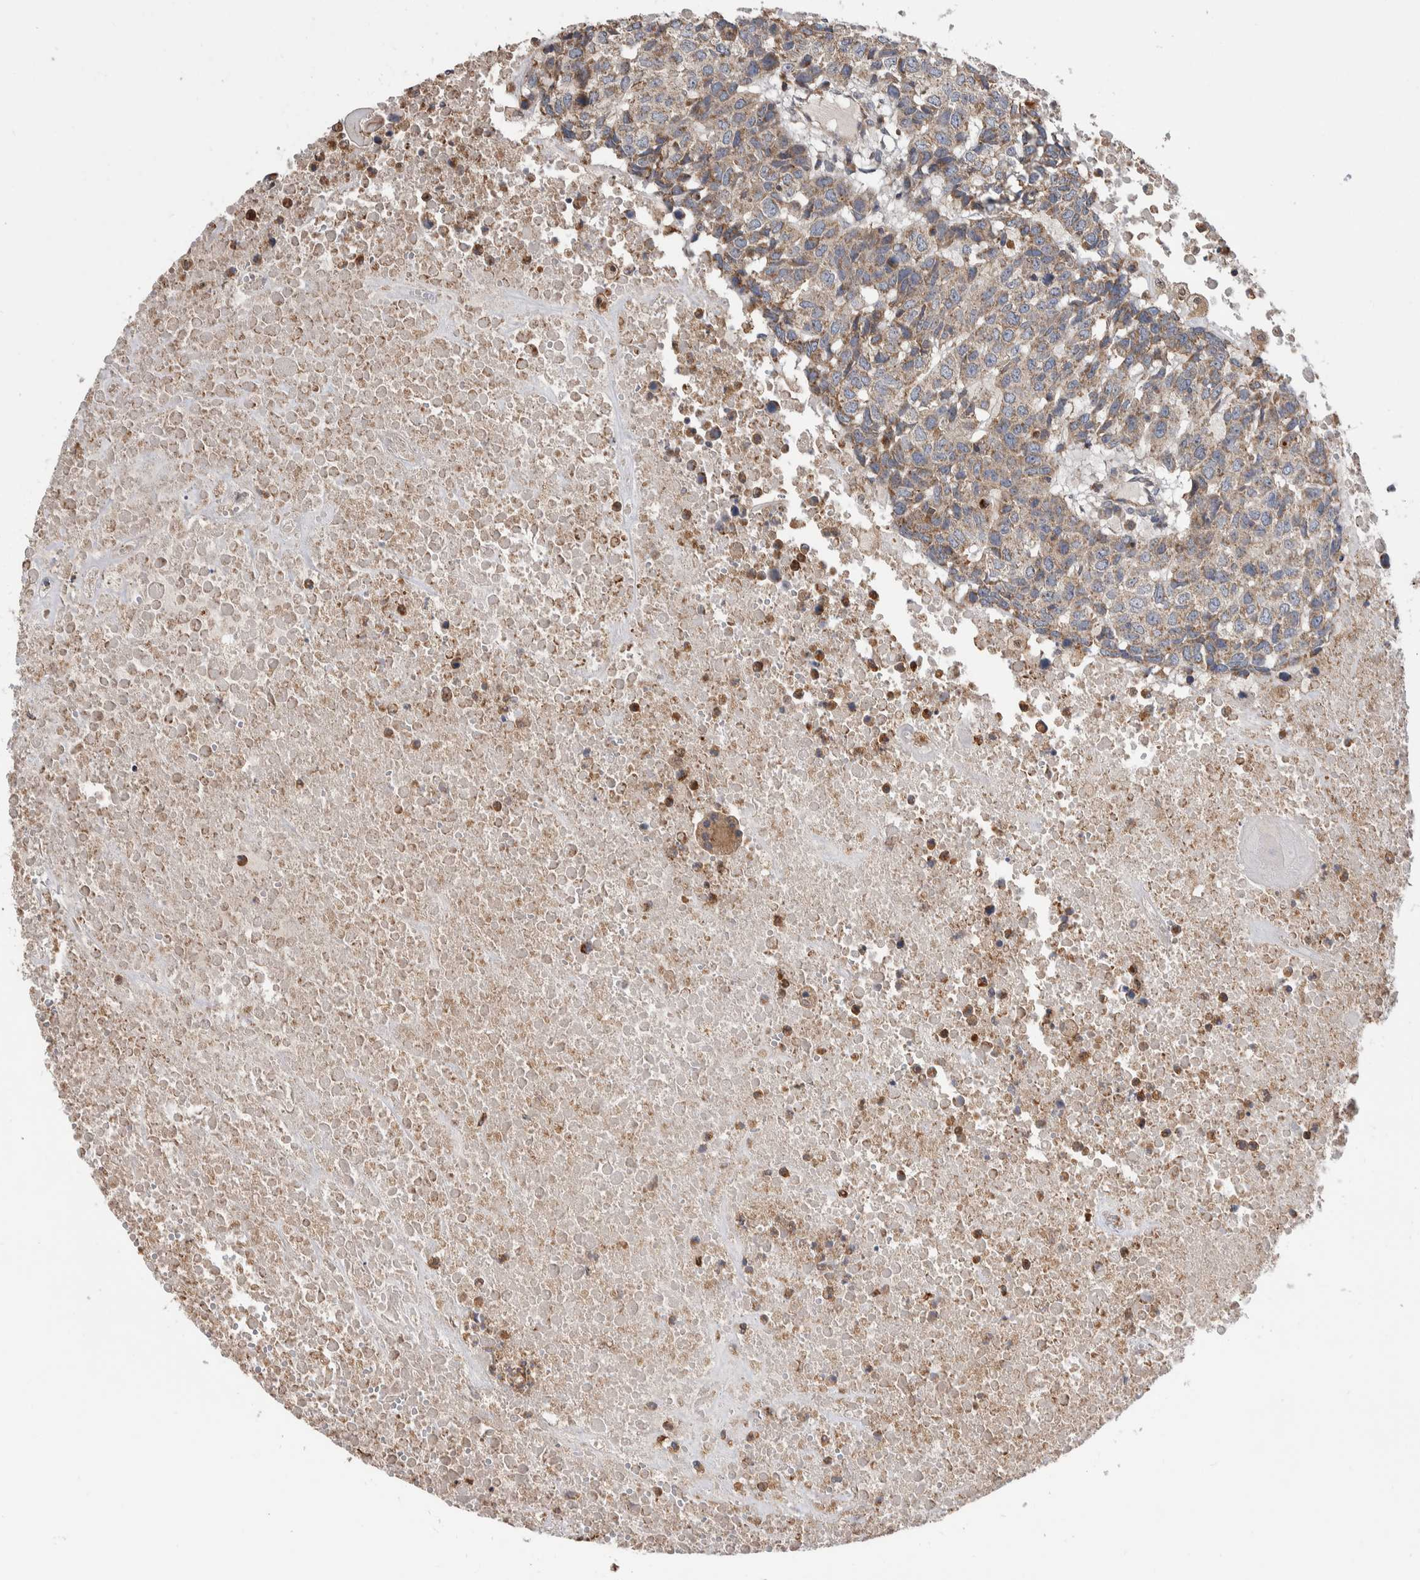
{"staining": {"intensity": "weak", "quantity": ">75%", "location": "cytoplasmic/membranous"}, "tissue": "head and neck cancer", "cell_type": "Tumor cells", "image_type": "cancer", "snomed": [{"axis": "morphology", "description": "Squamous cell carcinoma, NOS"}, {"axis": "topography", "description": "Head-Neck"}], "caption": "Human head and neck squamous cell carcinoma stained for a protein (brown) displays weak cytoplasmic/membranous positive expression in approximately >75% of tumor cells.", "gene": "SDCBP", "patient": {"sex": "male", "age": 66}}